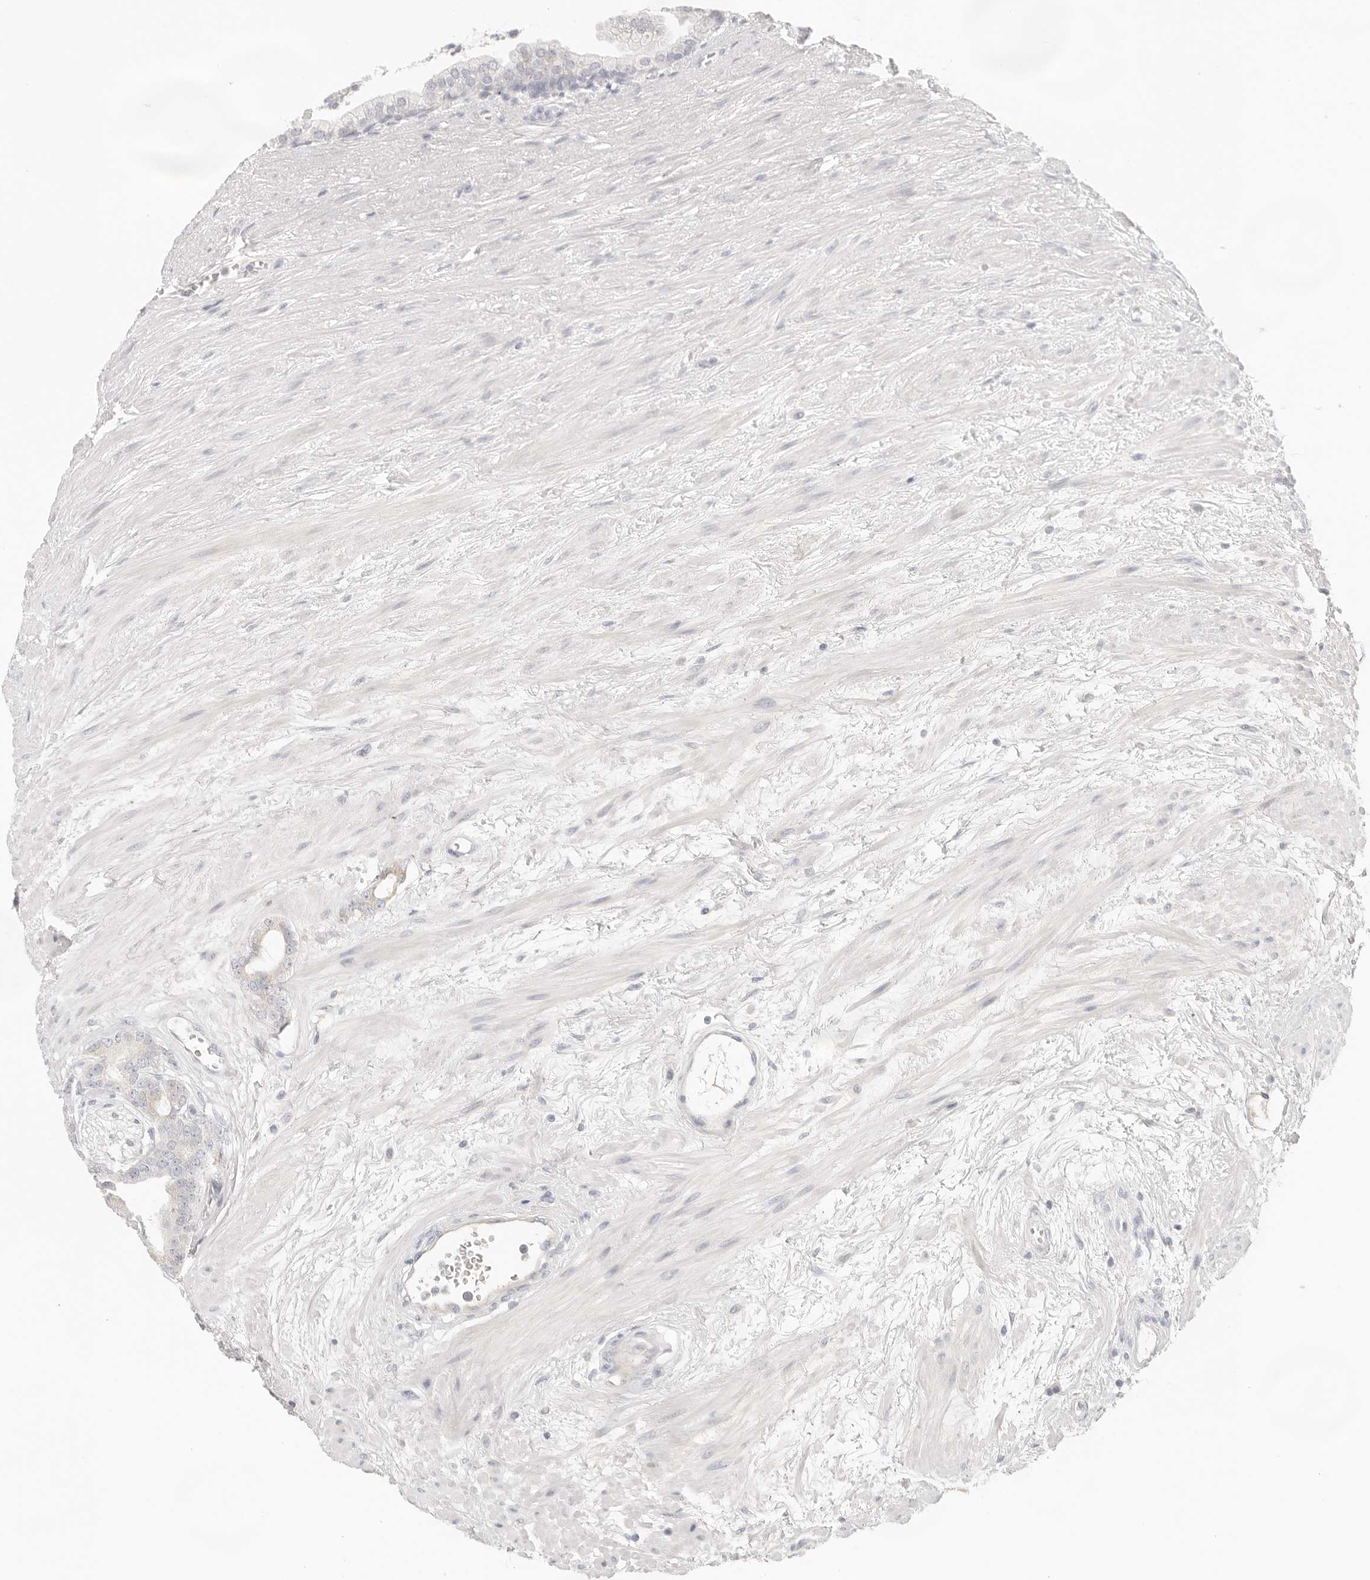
{"staining": {"intensity": "negative", "quantity": "none", "location": "none"}, "tissue": "prostate cancer", "cell_type": "Tumor cells", "image_type": "cancer", "snomed": [{"axis": "morphology", "description": "Adenocarcinoma, Low grade"}, {"axis": "topography", "description": "Prostate"}], "caption": "IHC of adenocarcinoma (low-grade) (prostate) displays no staining in tumor cells.", "gene": "SPHK1", "patient": {"sex": "male", "age": 60}}